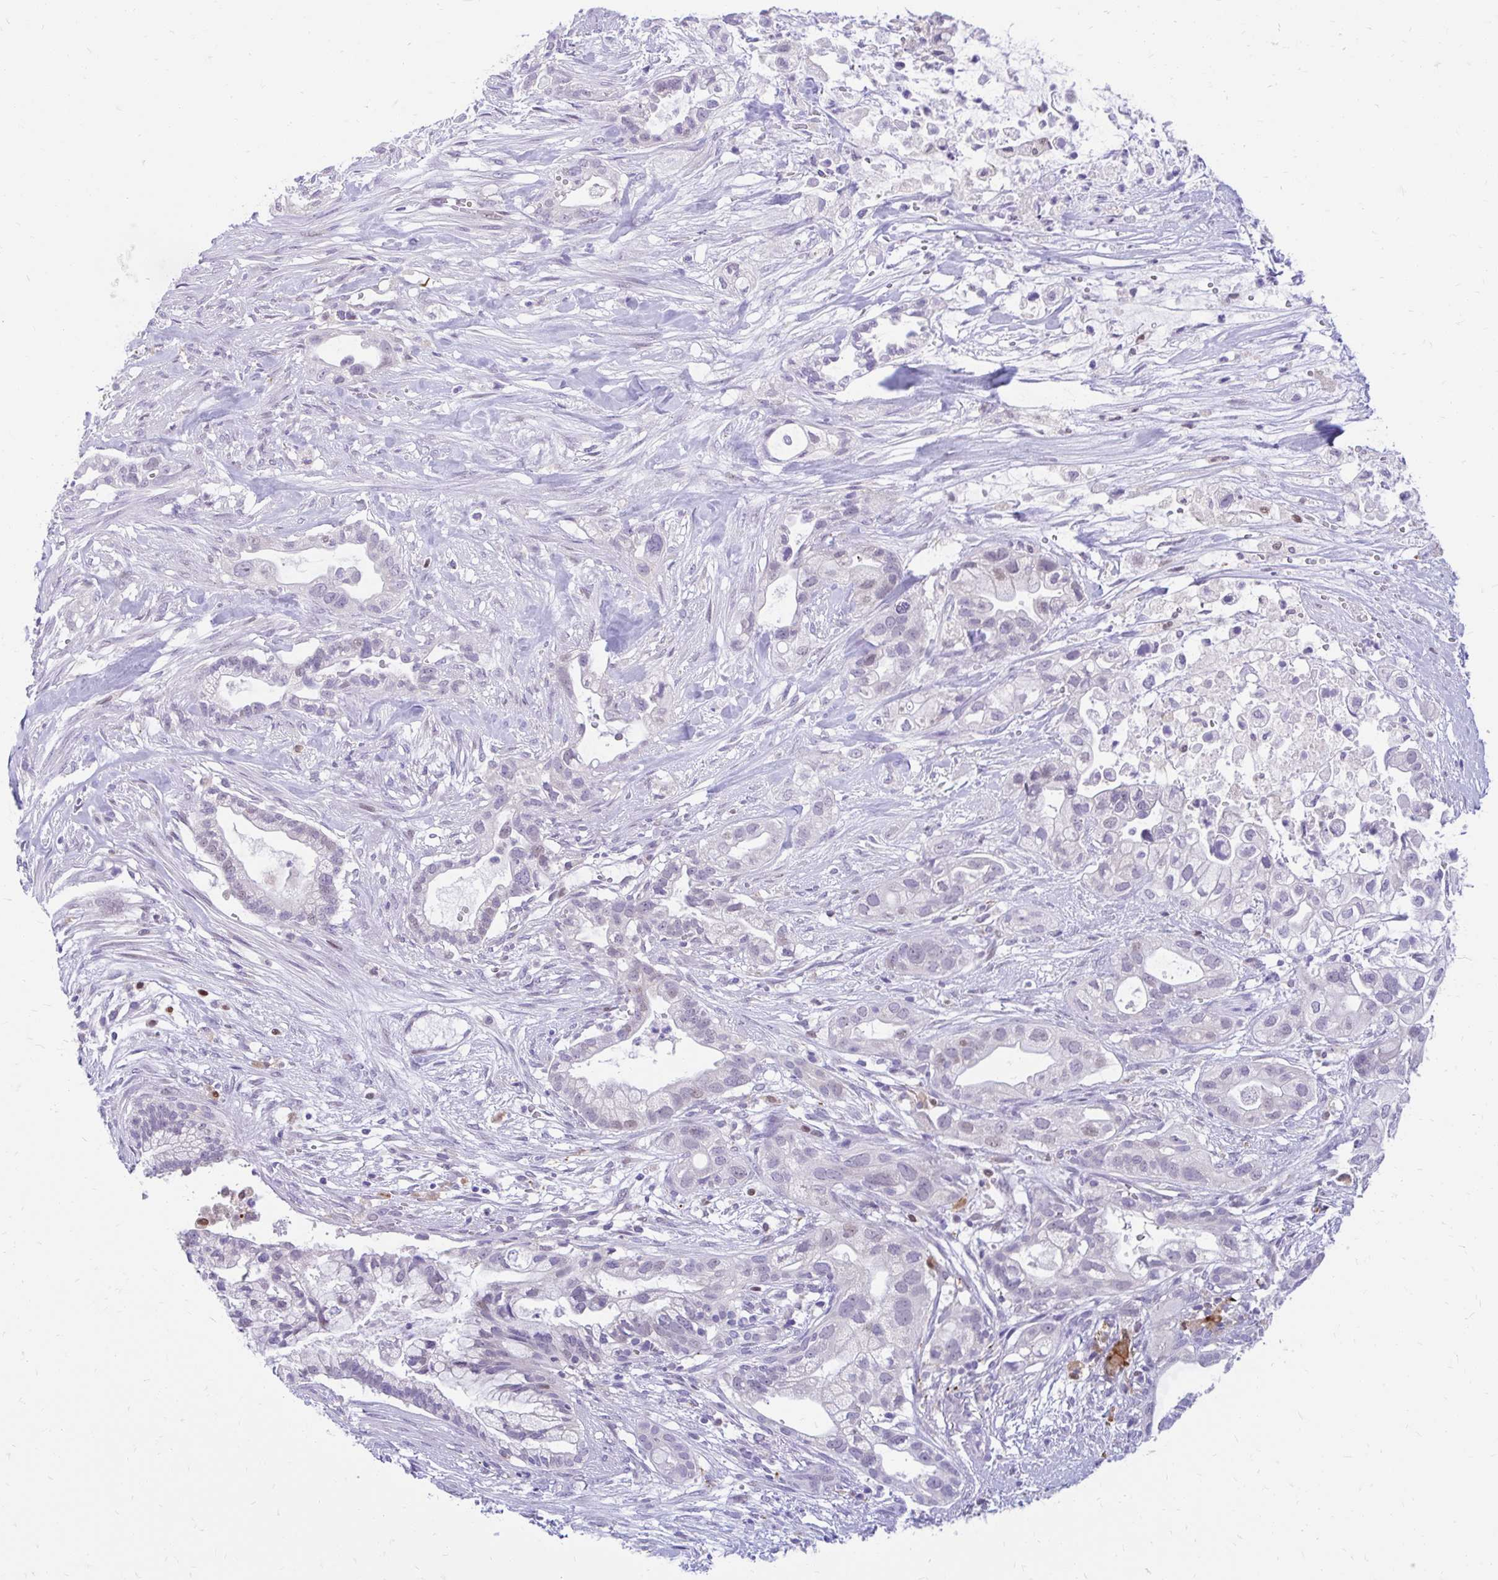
{"staining": {"intensity": "negative", "quantity": "none", "location": "none"}, "tissue": "pancreatic cancer", "cell_type": "Tumor cells", "image_type": "cancer", "snomed": [{"axis": "morphology", "description": "Adenocarcinoma, NOS"}, {"axis": "topography", "description": "Pancreas"}], "caption": "This is an immunohistochemistry (IHC) histopathology image of human pancreatic cancer (adenocarcinoma). There is no staining in tumor cells.", "gene": "GLB1L2", "patient": {"sex": "male", "age": 44}}